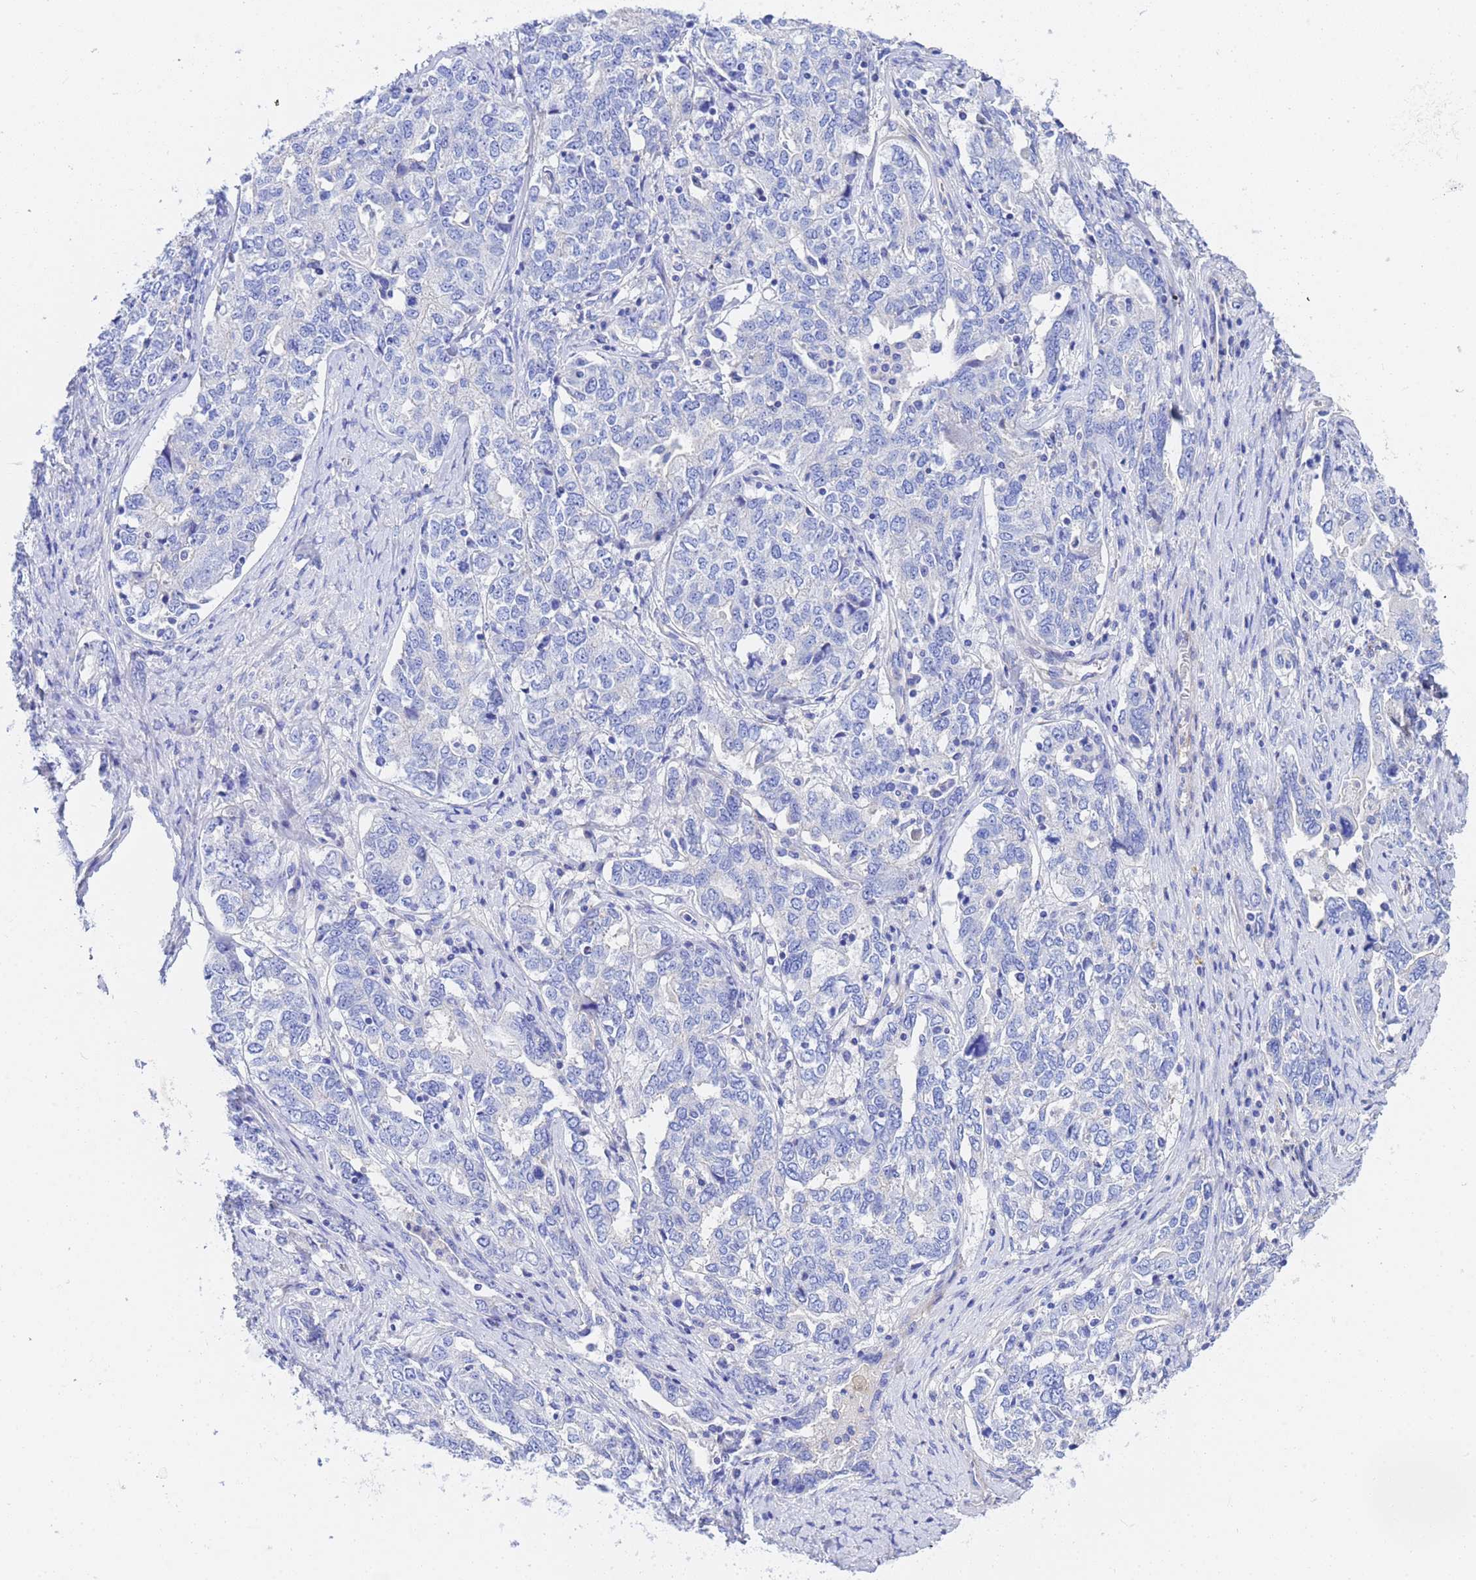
{"staining": {"intensity": "negative", "quantity": "none", "location": "none"}, "tissue": "ovarian cancer", "cell_type": "Tumor cells", "image_type": "cancer", "snomed": [{"axis": "morphology", "description": "Carcinoma, endometroid"}, {"axis": "topography", "description": "Ovary"}], "caption": "The image displays no staining of tumor cells in ovarian endometroid carcinoma.", "gene": "CST4", "patient": {"sex": "female", "age": 62}}